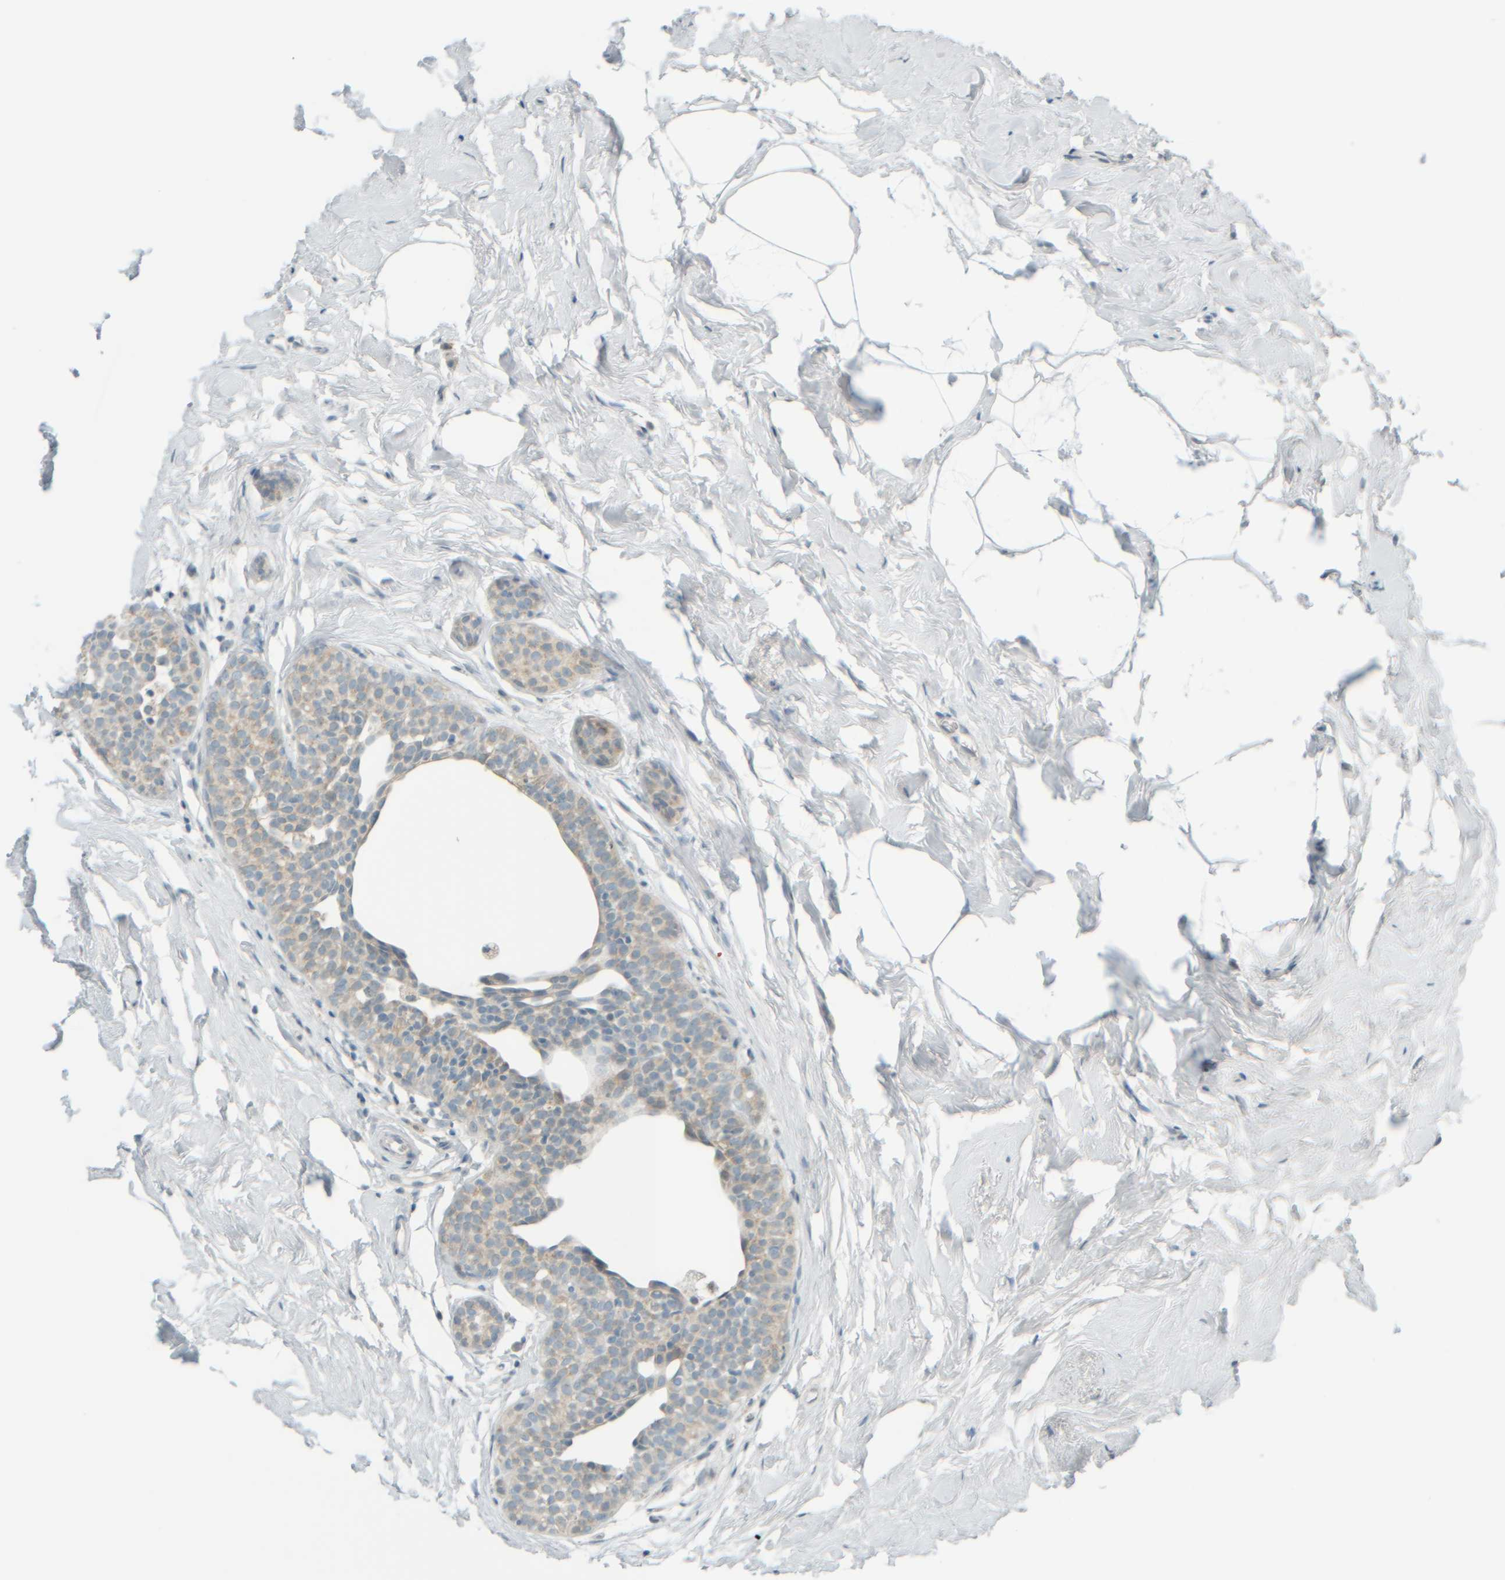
{"staining": {"intensity": "weak", "quantity": "<25%", "location": "cytoplasmic/membranous"}, "tissue": "breast cancer", "cell_type": "Tumor cells", "image_type": "cancer", "snomed": [{"axis": "morphology", "description": "Duct carcinoma"}, {"axis": "topography", "description": "Breast"}], "caption": "DAB immunohistochemical staining of human breast intraductal carcinoma reveals no significant staining in tumor cells.", "gene": "PTGES3L-AARSD1", "patient": {"sex": "female", "age": 55}}